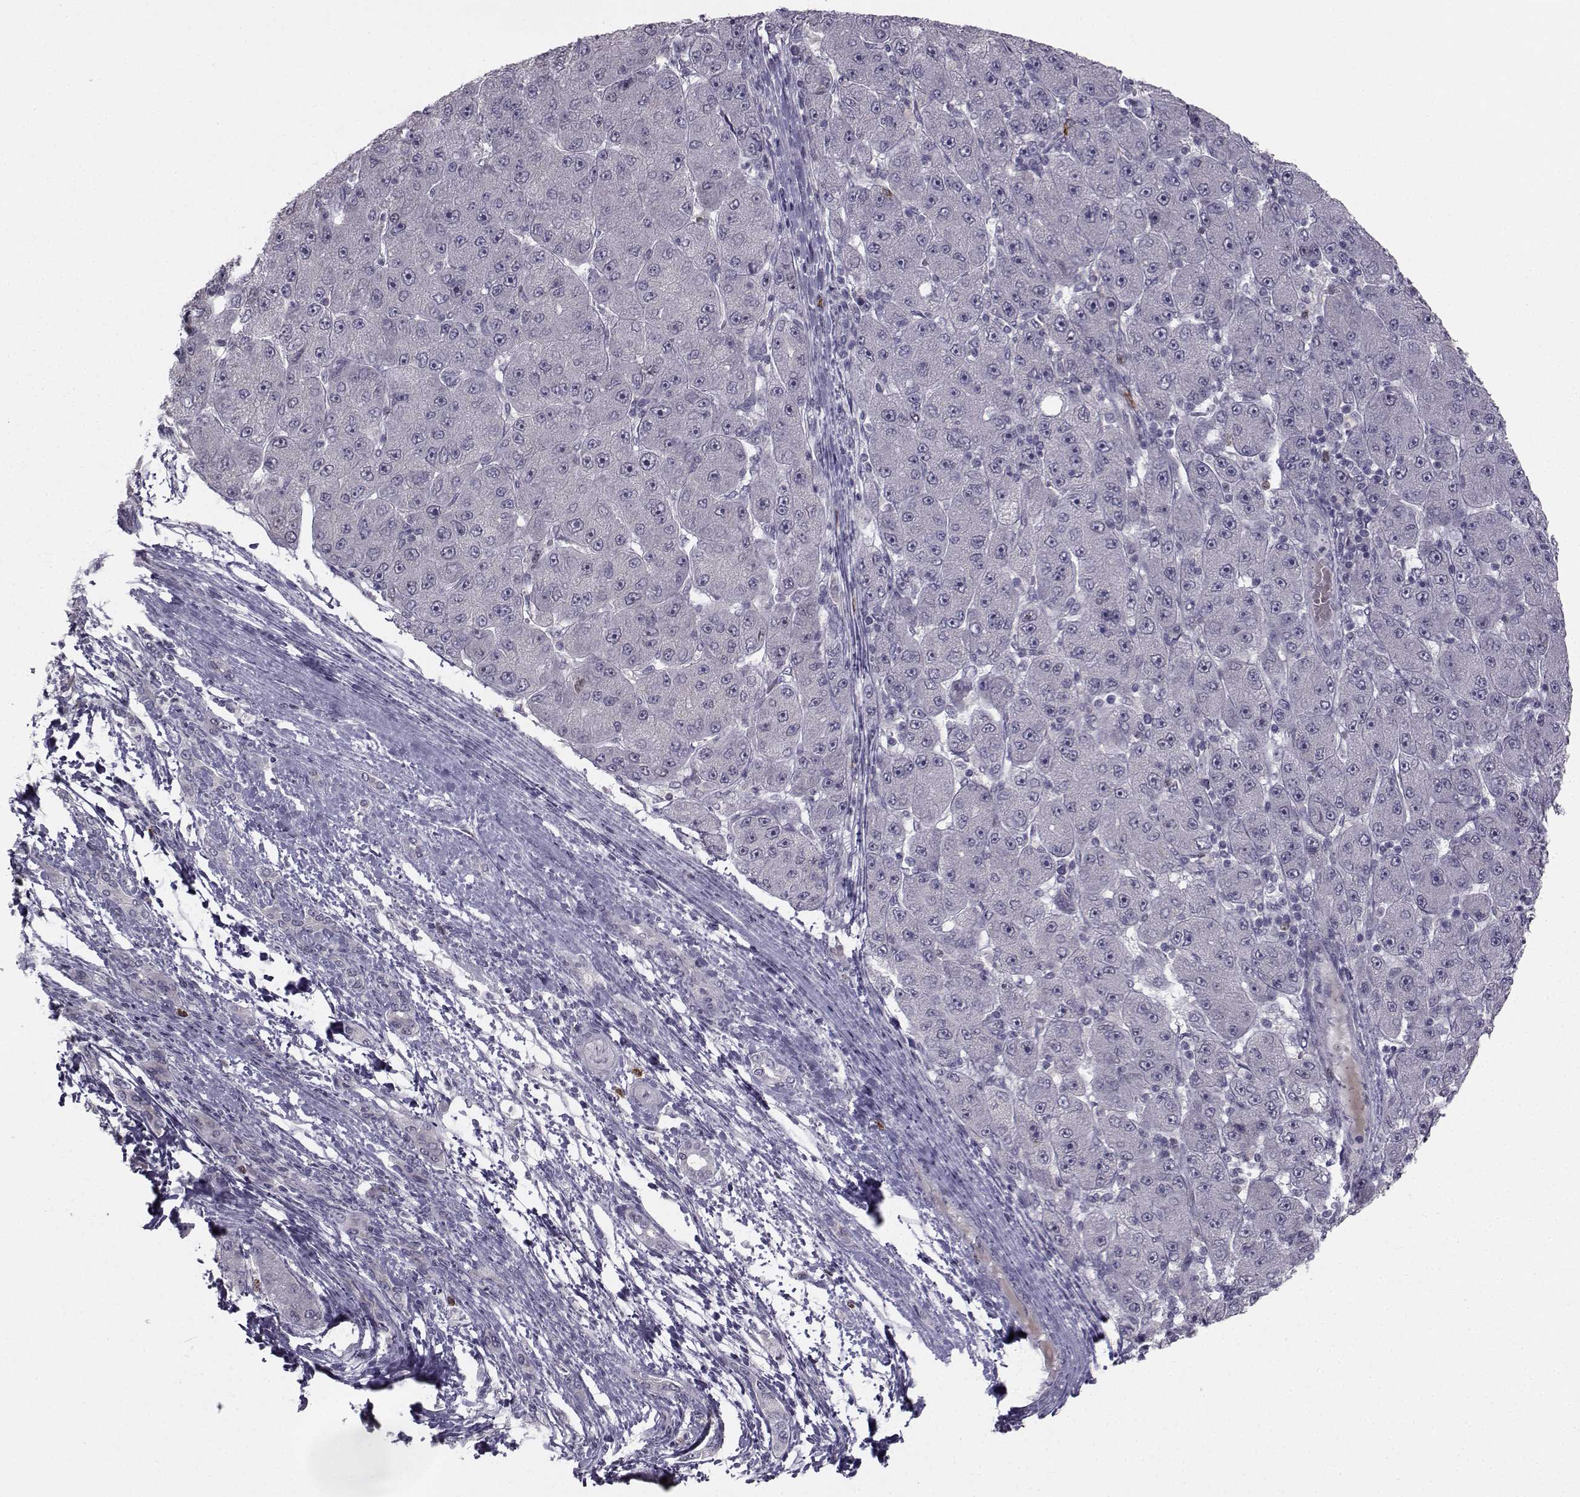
{"staining": {"intensity": "negative", "quantity": "none", "location": "none"}, "tissue": "liver cancer", "cell_type": "Tumor cells", "image_type": "cancer", "snomed": [{"axis": "morphology", "description": "Carcinoma, Hepatocellular, NOS"}, {"axis": "topography", "description": "Liver"}], "caption": "A high-resolution micrograph shows immunohistochemistry staining of liver hepatocellular carcinoma, which demonstrates no significant expression in tumor cells. (Brightfield microscopy of DAB (3,3'-diaminobenzidine) IHC at high magnification).", "gene": "LRP8", "patient": {"sex": "male", "age": 67}}